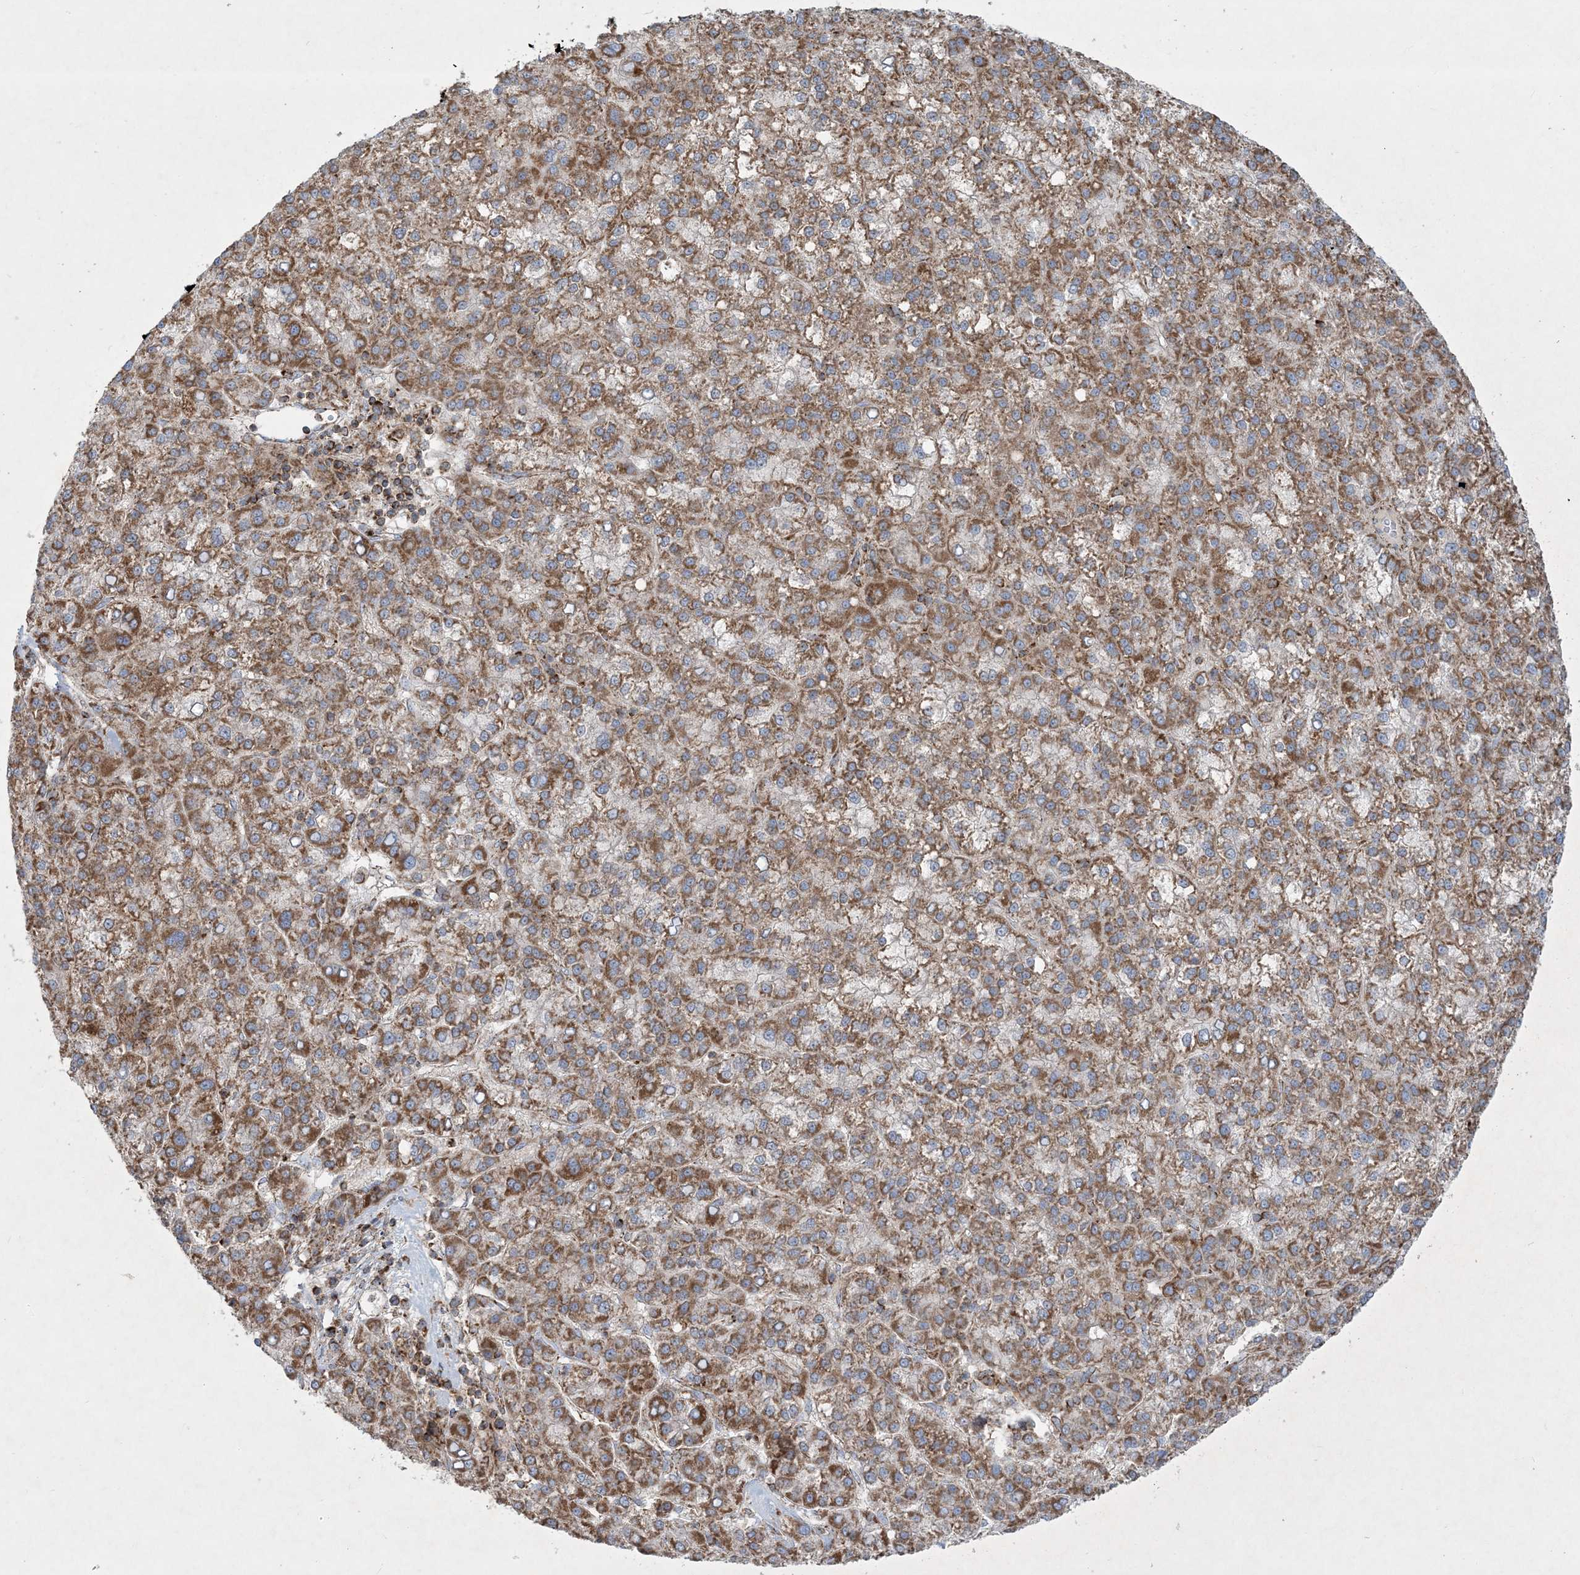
{"staining": {"intensity": "moderate", "quantity": ">75%", "location": "cytoplasmic/membranous"}, "tissue": "liver cancer", "cell_type": "Tumor cells", "image_type": "cancer", "snomed": [{"axis": "morphology", "description": "Carcinoma, Hepatocellular, NOS"}, {"axis": "topography", "description": "Liver"}], "caption": "Approximately >75% of tumor cells in hepatocellular carcinoma (liver) demonstrate moderate cytoplasmic/membranous protein expression as visualized by brown immunohistochemical staining.", "gene": "BEND4", "patient": {"sex": "female", "age": 58}}